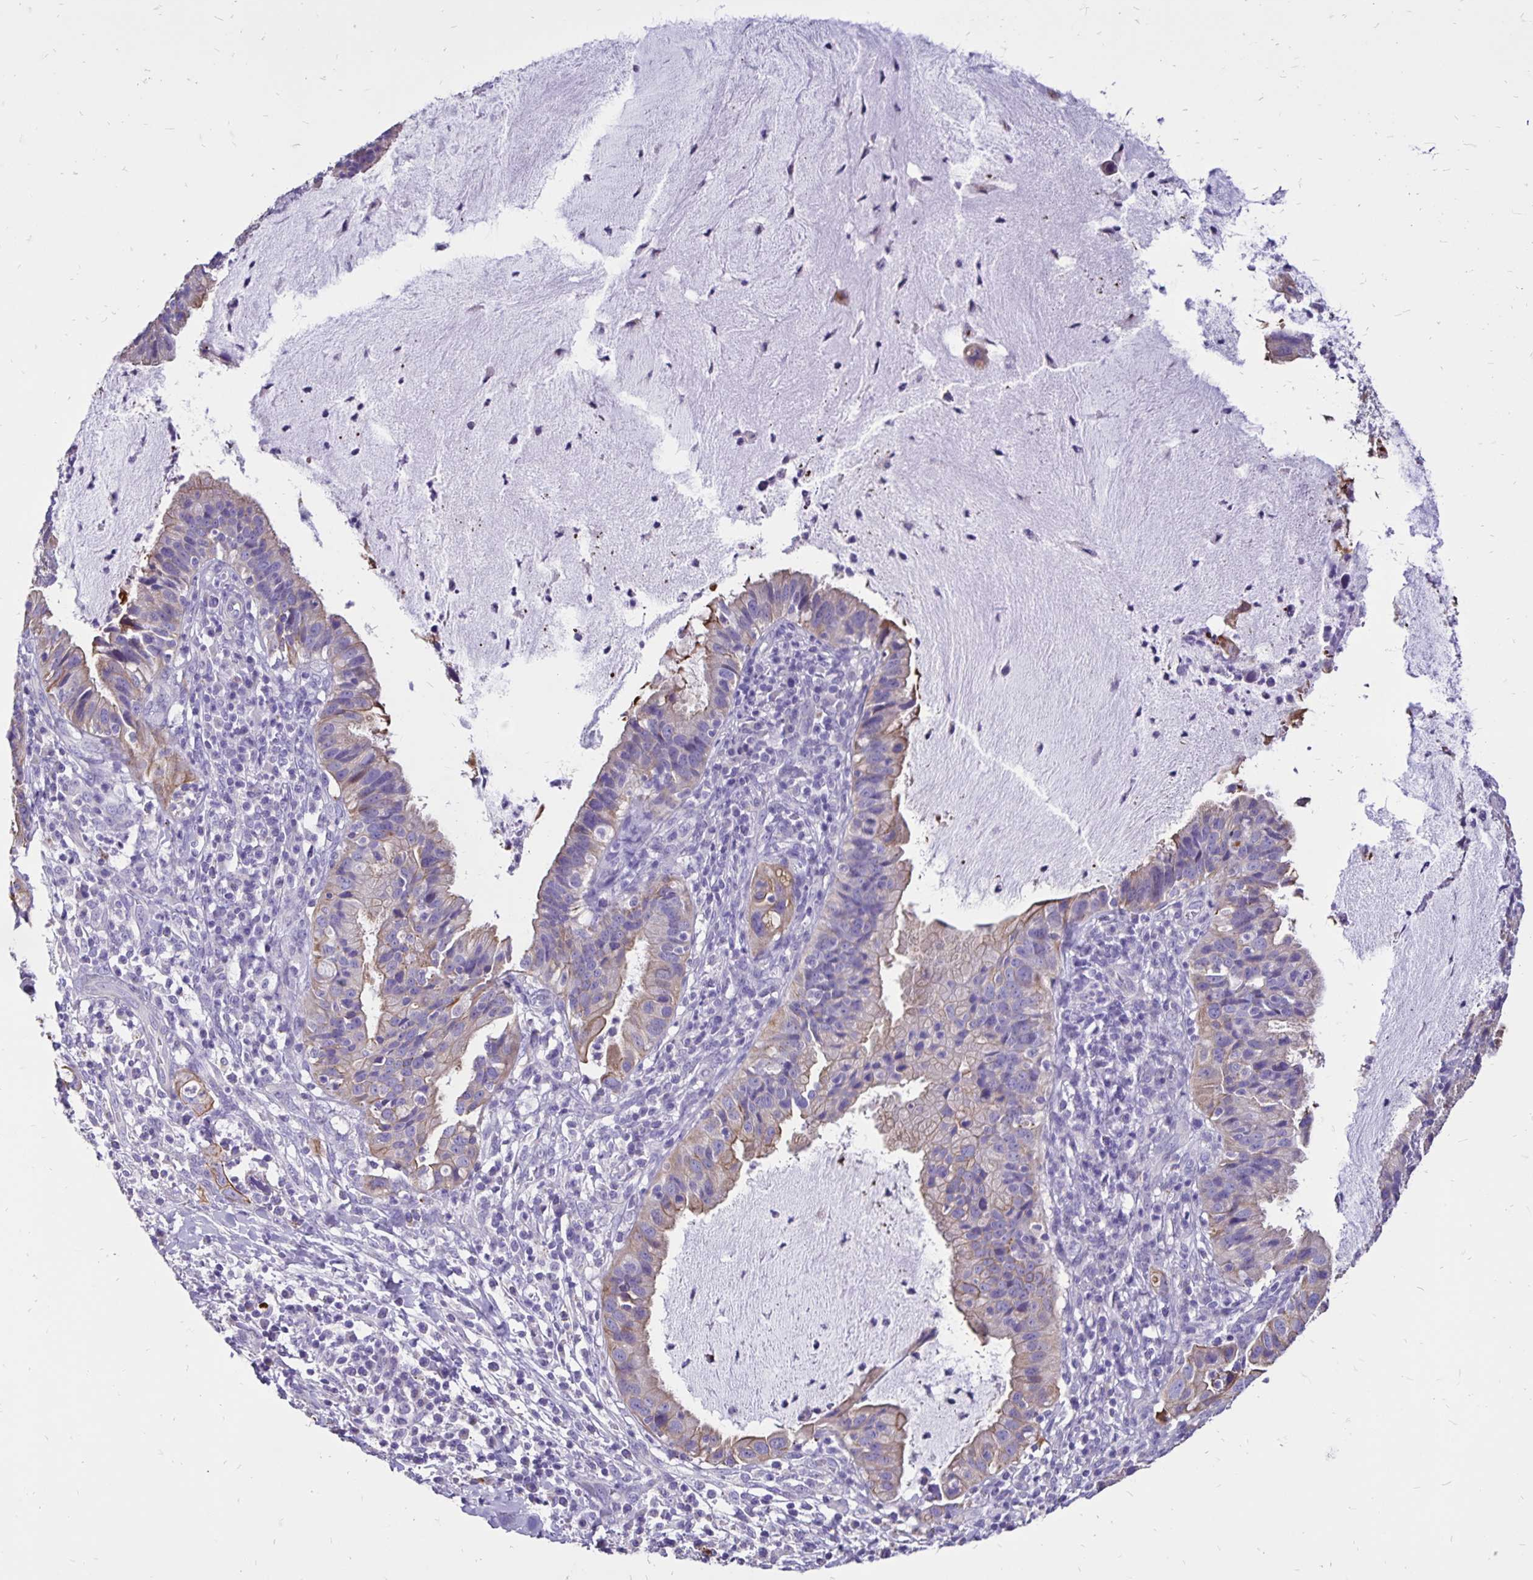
{"staining": {"intensity": "weak", "quantity": "25%-75%", "location": "cytoplasmic/membranous"}, "tissue": "cervical cancer", "cell_type": "Tumor cells", "image_type": "cancer", "snomed": [{"axis": "morphology", "description": "Adenocarcinoma, NOS"}, {"axis": "topography", "description": "Cervix"}], "caption": "Protein analysis of cervical cancer tissue exhibits weak cytoplasmic/membranous positivity in about 25%-75% of tumor cells.", "gene": "EVPL", "patient": {"sex": "female", "age": 34}}